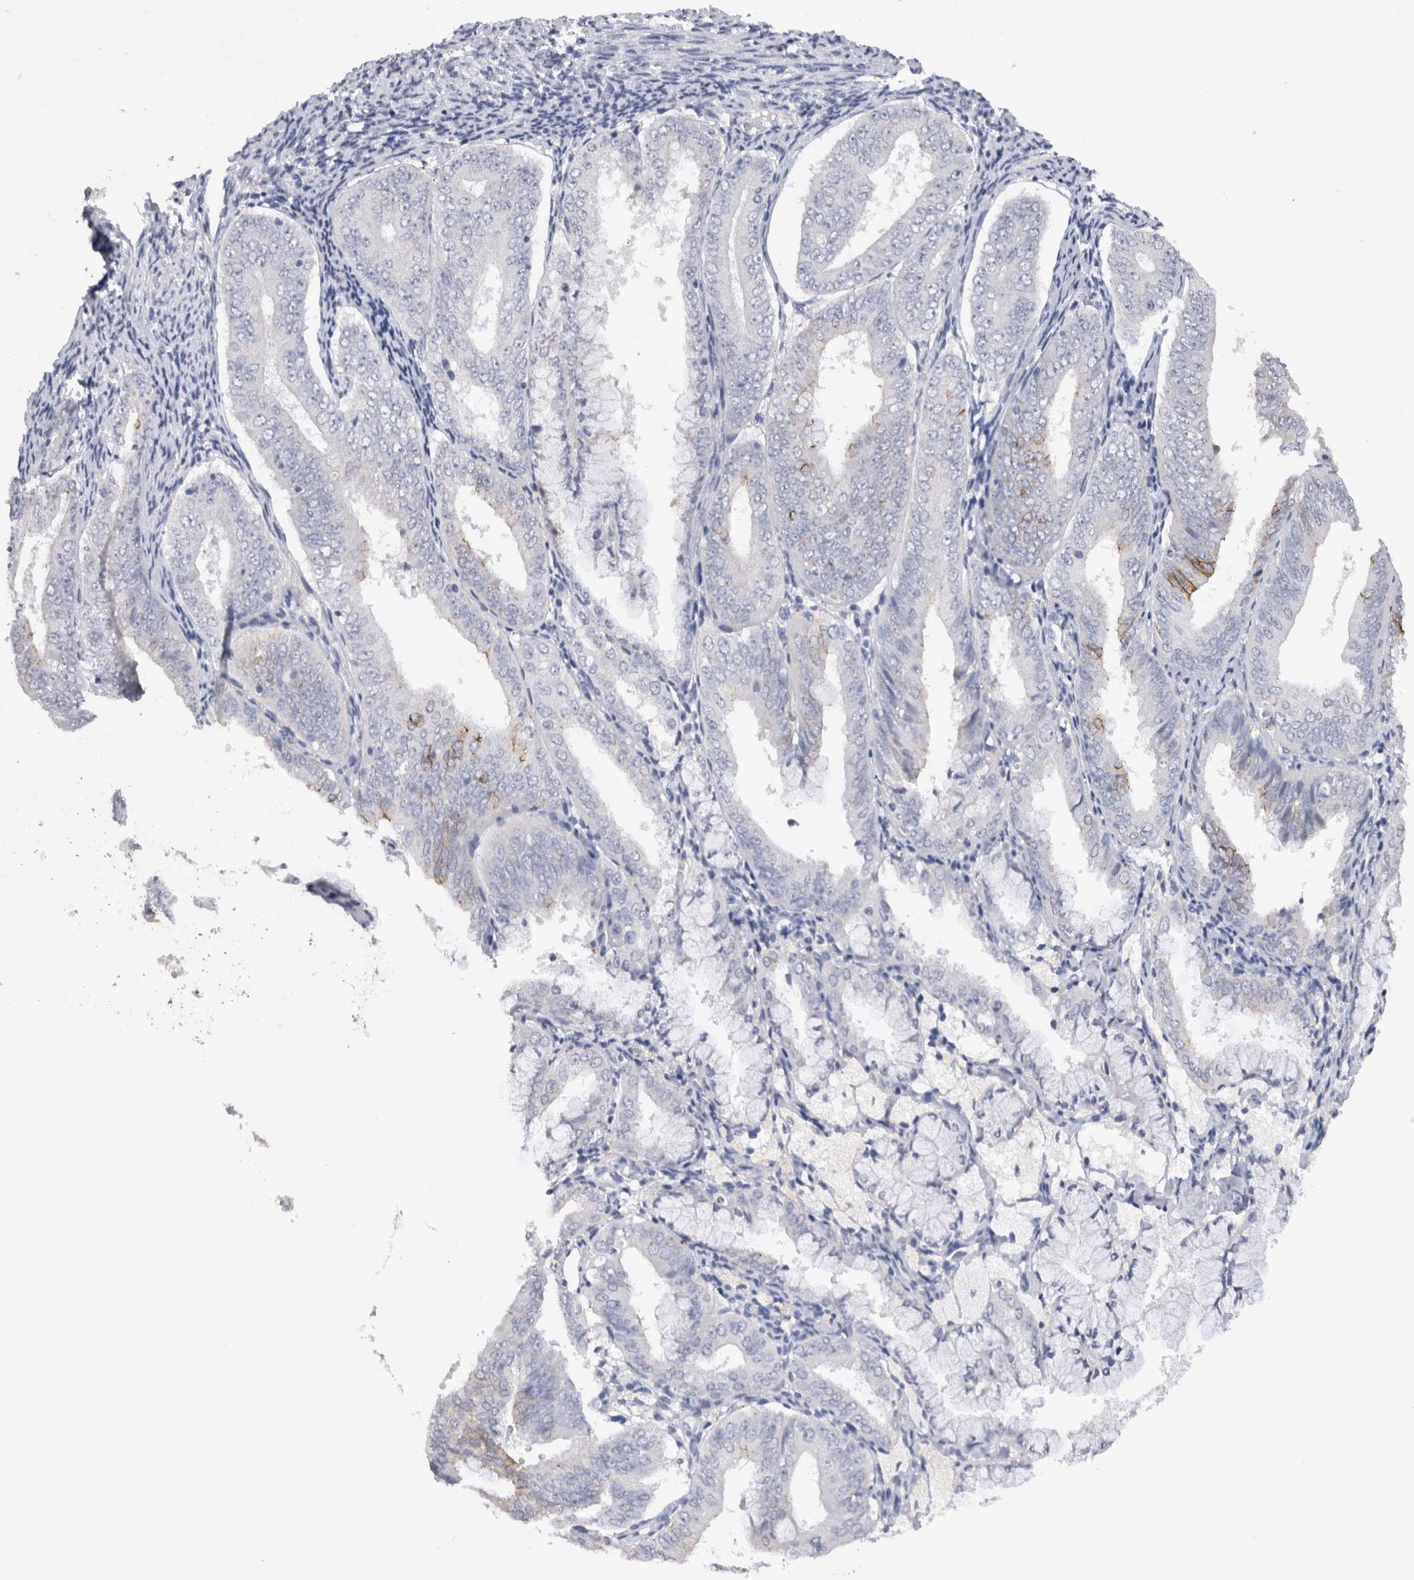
{"staining": {"intensity": "moderate", "quantity": "<25%", "location": "cytoplasmic/membranous"}, "tissue": "endometrial cancer", "cell_type": "Tumor cells", "image_type": "cancer", "snomed": [{"axis": "morphology", "description": "Adenocarcinoma, NOS"}, {"axis": "topography", "description": "Endometrium"}], "caption": "Immunohistochemistry image of neoplastic tissue: adenocarcinoma (endometrial) stained using immunohistochemistry reveals low levels of moderate protein expression localized specifically in the cytoplasmic/membranous of tumor cells, appearing as a cytoplasmic/membranous brown color.", "gene": "CDH6", "patient": {"sex": "female", "age": 63}}